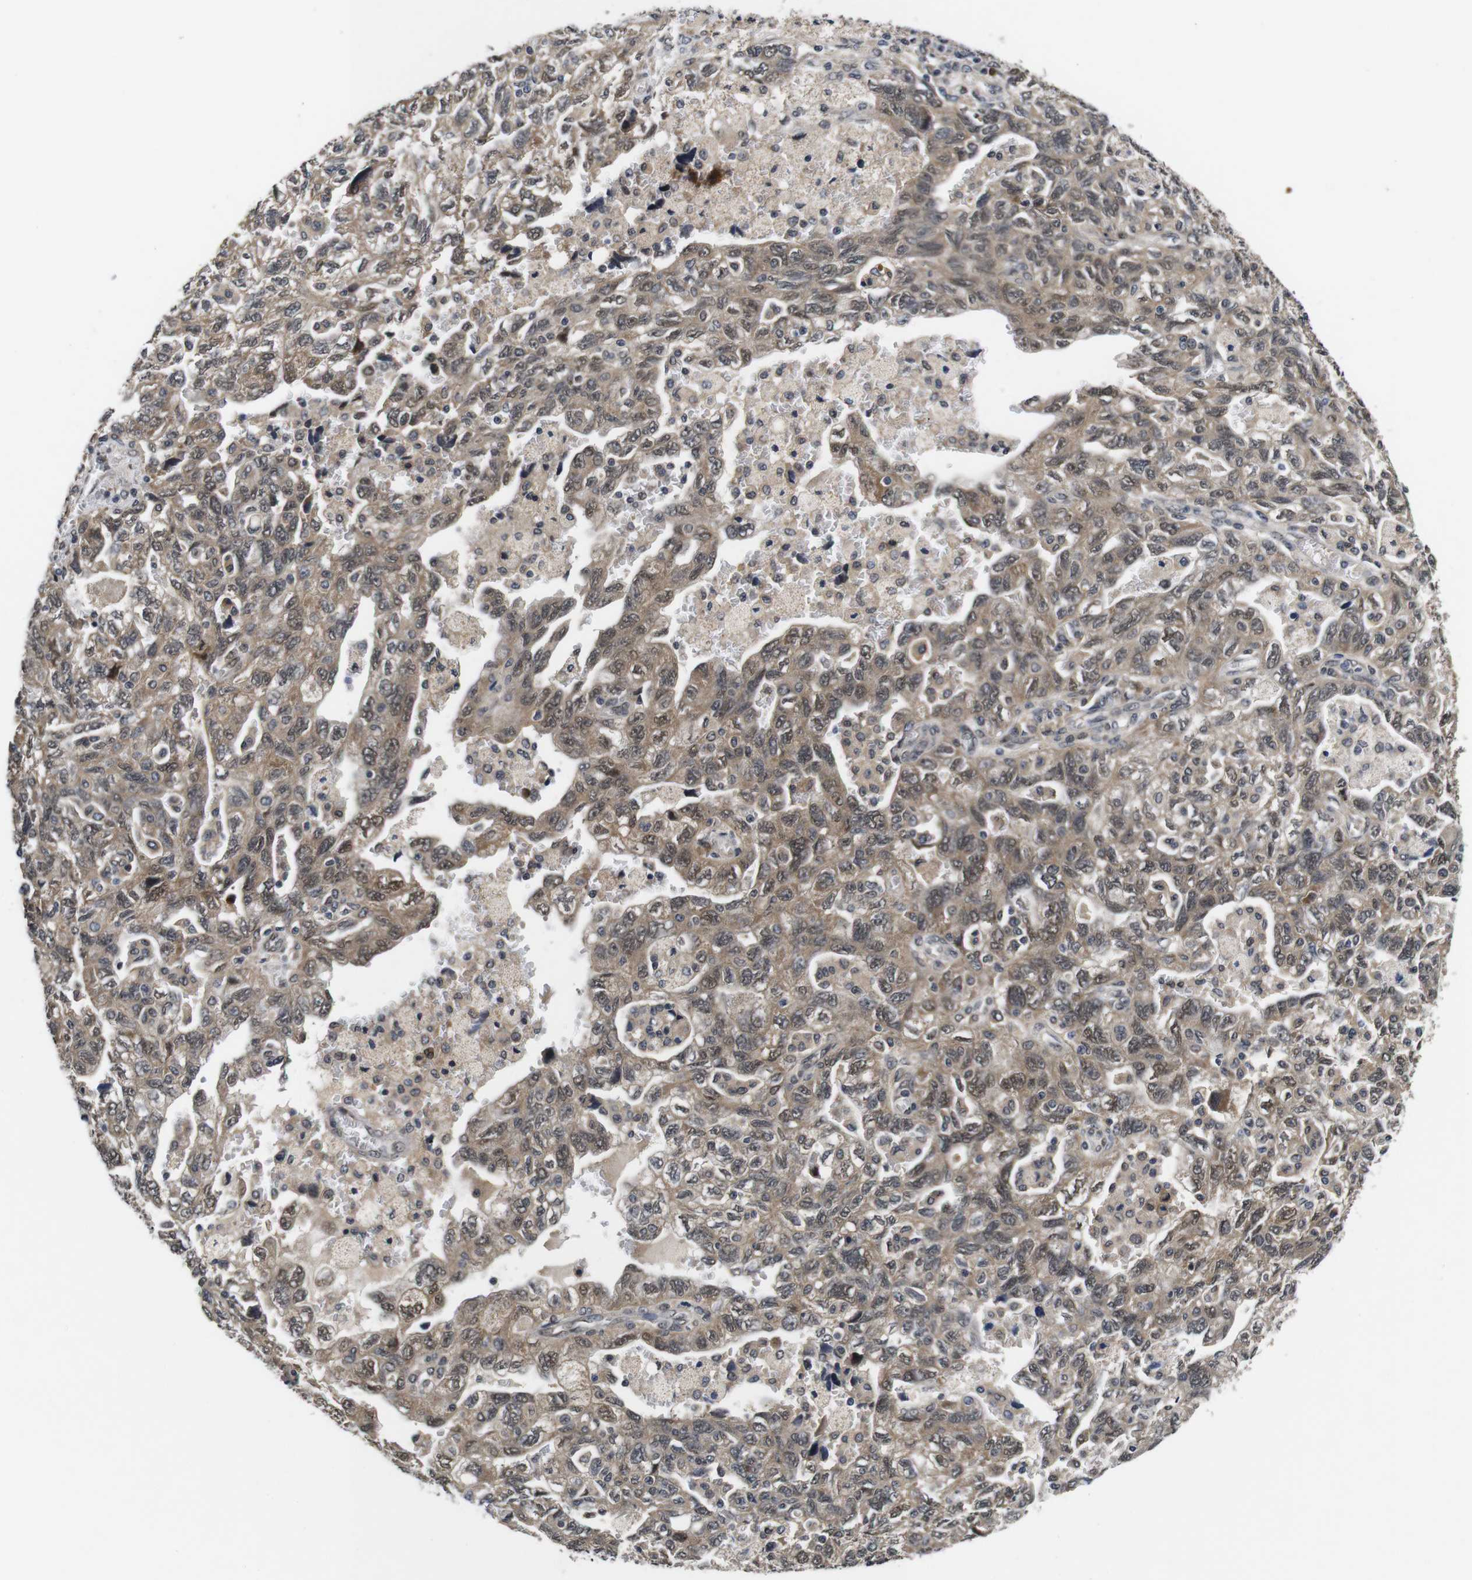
{"staining": {"intensity": "moderate", "quantity": ">75%", "location": "cytoplasmic/membranous,nuclear"}, "tissue": "ovarian cancer", "cell_type": "Tumor cells", "image_type": "cancer", "snomed": [{"axis": "morphology", "description": "Carcinoma, NOS"}, {"axis": "morphology", "description": "Cystadenocarcinoma, serous, NOS"}, {"axis": "topography", "description": "Ovary"}], "caption": "Brown immunohistochemical staining in human ovarian serous cystadenocarcinoma exhibits moderate cytoplasmic/membranous and nuclear positivity in approximately >75% of tumor cells.", "gene": "ZBTB46", "patient": {"sex": "female", "age": 69}}